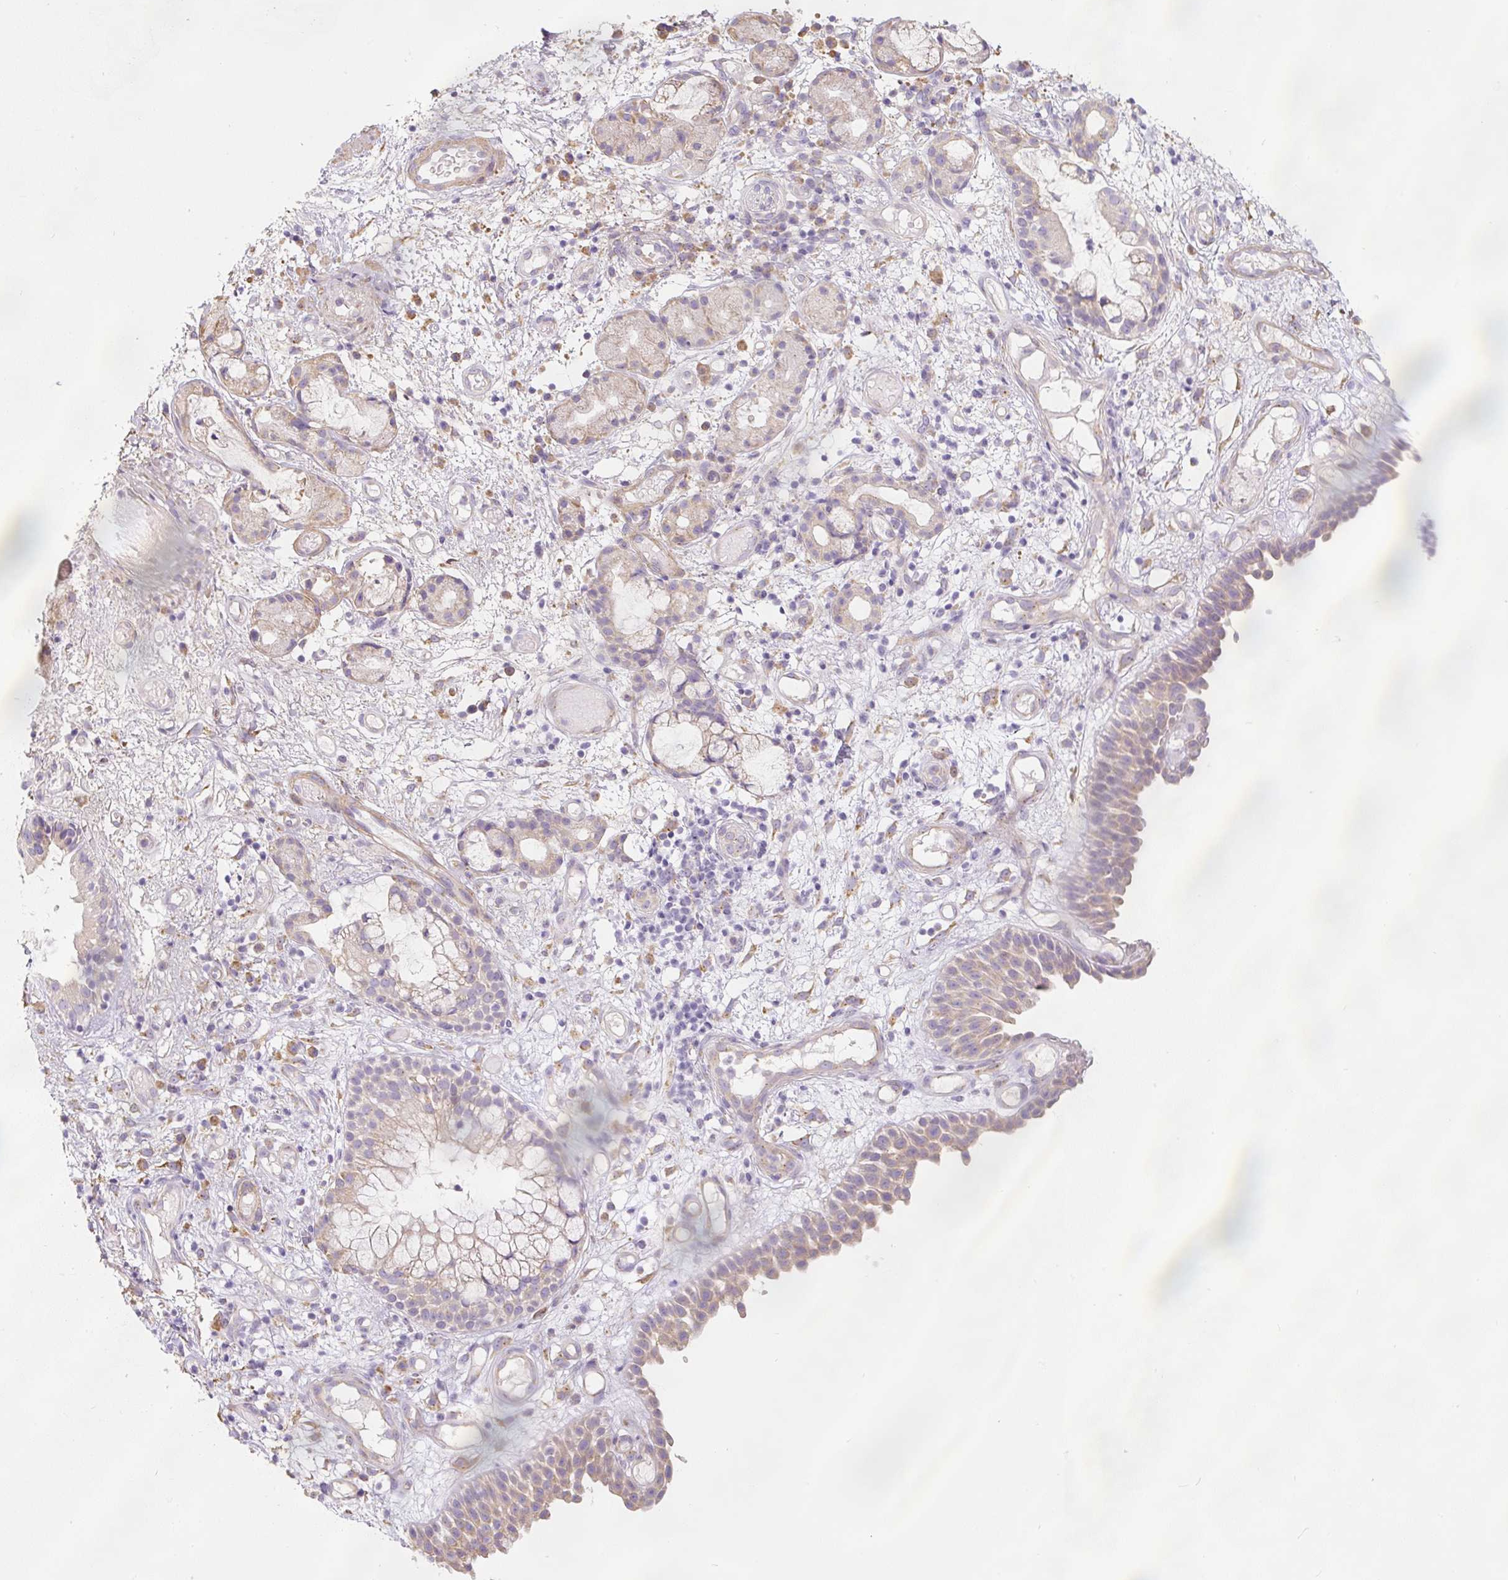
{"staining": {"intensity": "weak", "quantity": "25%-75%", "location": "cytoplasmic/membranous"}, "tissue": "nasopharynx", "cell_type": "Respiratory epithelial cells", "image_type": "normal", "snomed": [{"axis": "morphology", "description": "Normal tissue, NOS"}, {"axis": "morphology", "description": "Inflammation, NOS"}, {"axis": "topography", "description": "Nasopharynx"}], "caption": "Weak cytoplasmic/membranous positivity is seen in about 25%-75% of respiratory epithelial cells in normal nasopharynx.", "gene": "PWWP3B", "patient": {"sex": "male", "age": 54}}